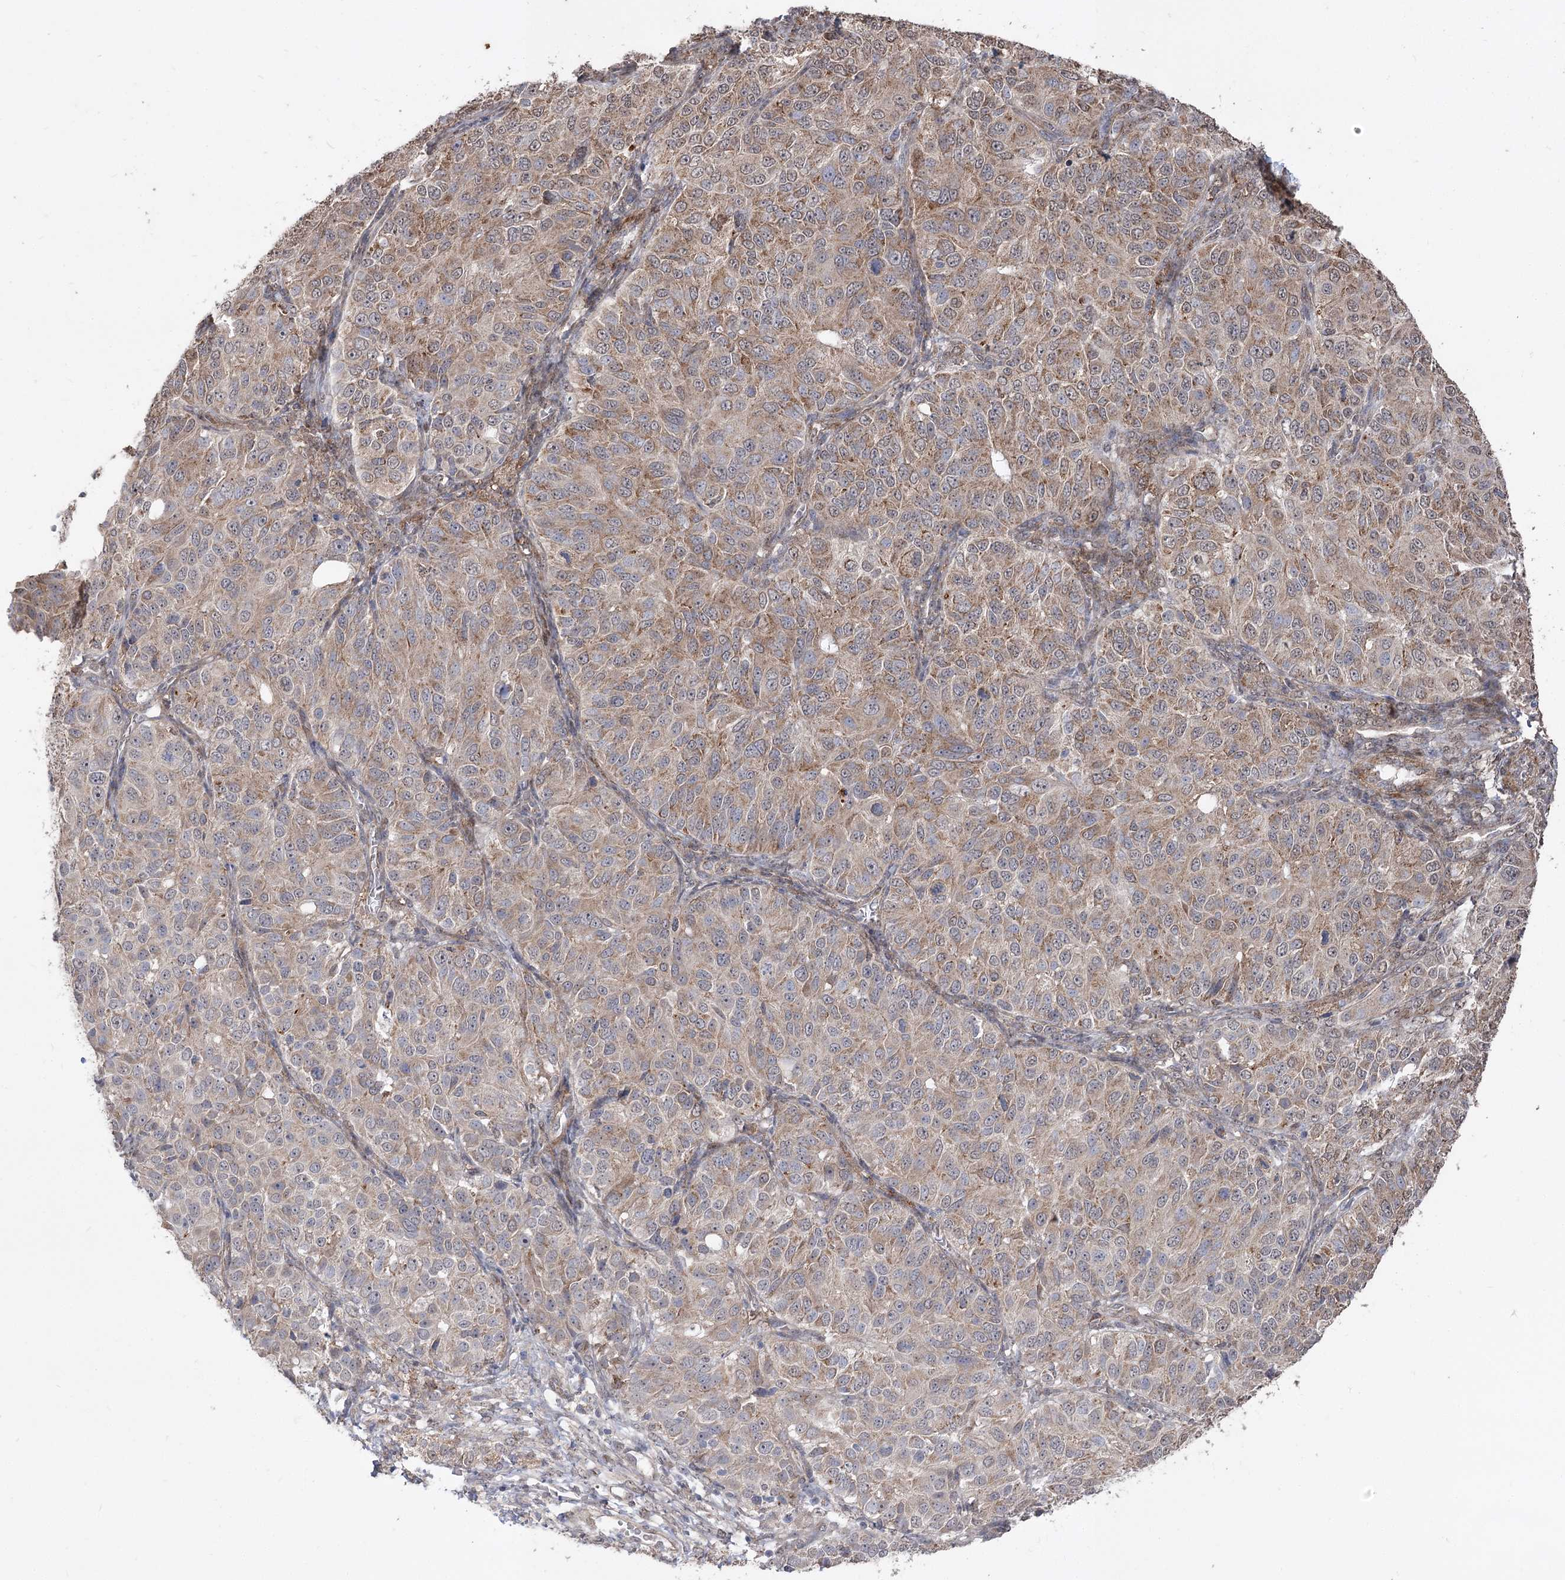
{"staining": {"intensity": "moderate", "quantity": ">75%", "location": "cytoplasmic/membranous"}, "tissue": "ovarian cancer", "cell_type": "Tumor cells", "image_type": "cancer", "snomed": [{"axis": "morphology", "description": "Carcinoma, endometroid"}, {"axis": "topography", "description": "Ovary"}], "caption": "DAB (3,3'-diaminobenzidine) immunohistochemical staining of endometroid carcinoma (ovarian) shows moderate cytoplasmic/membranous protein positivity in about >75% of tumor cells.", "gene": "ZSCAN23", "patient": {"sex": "female", "age": 51}}